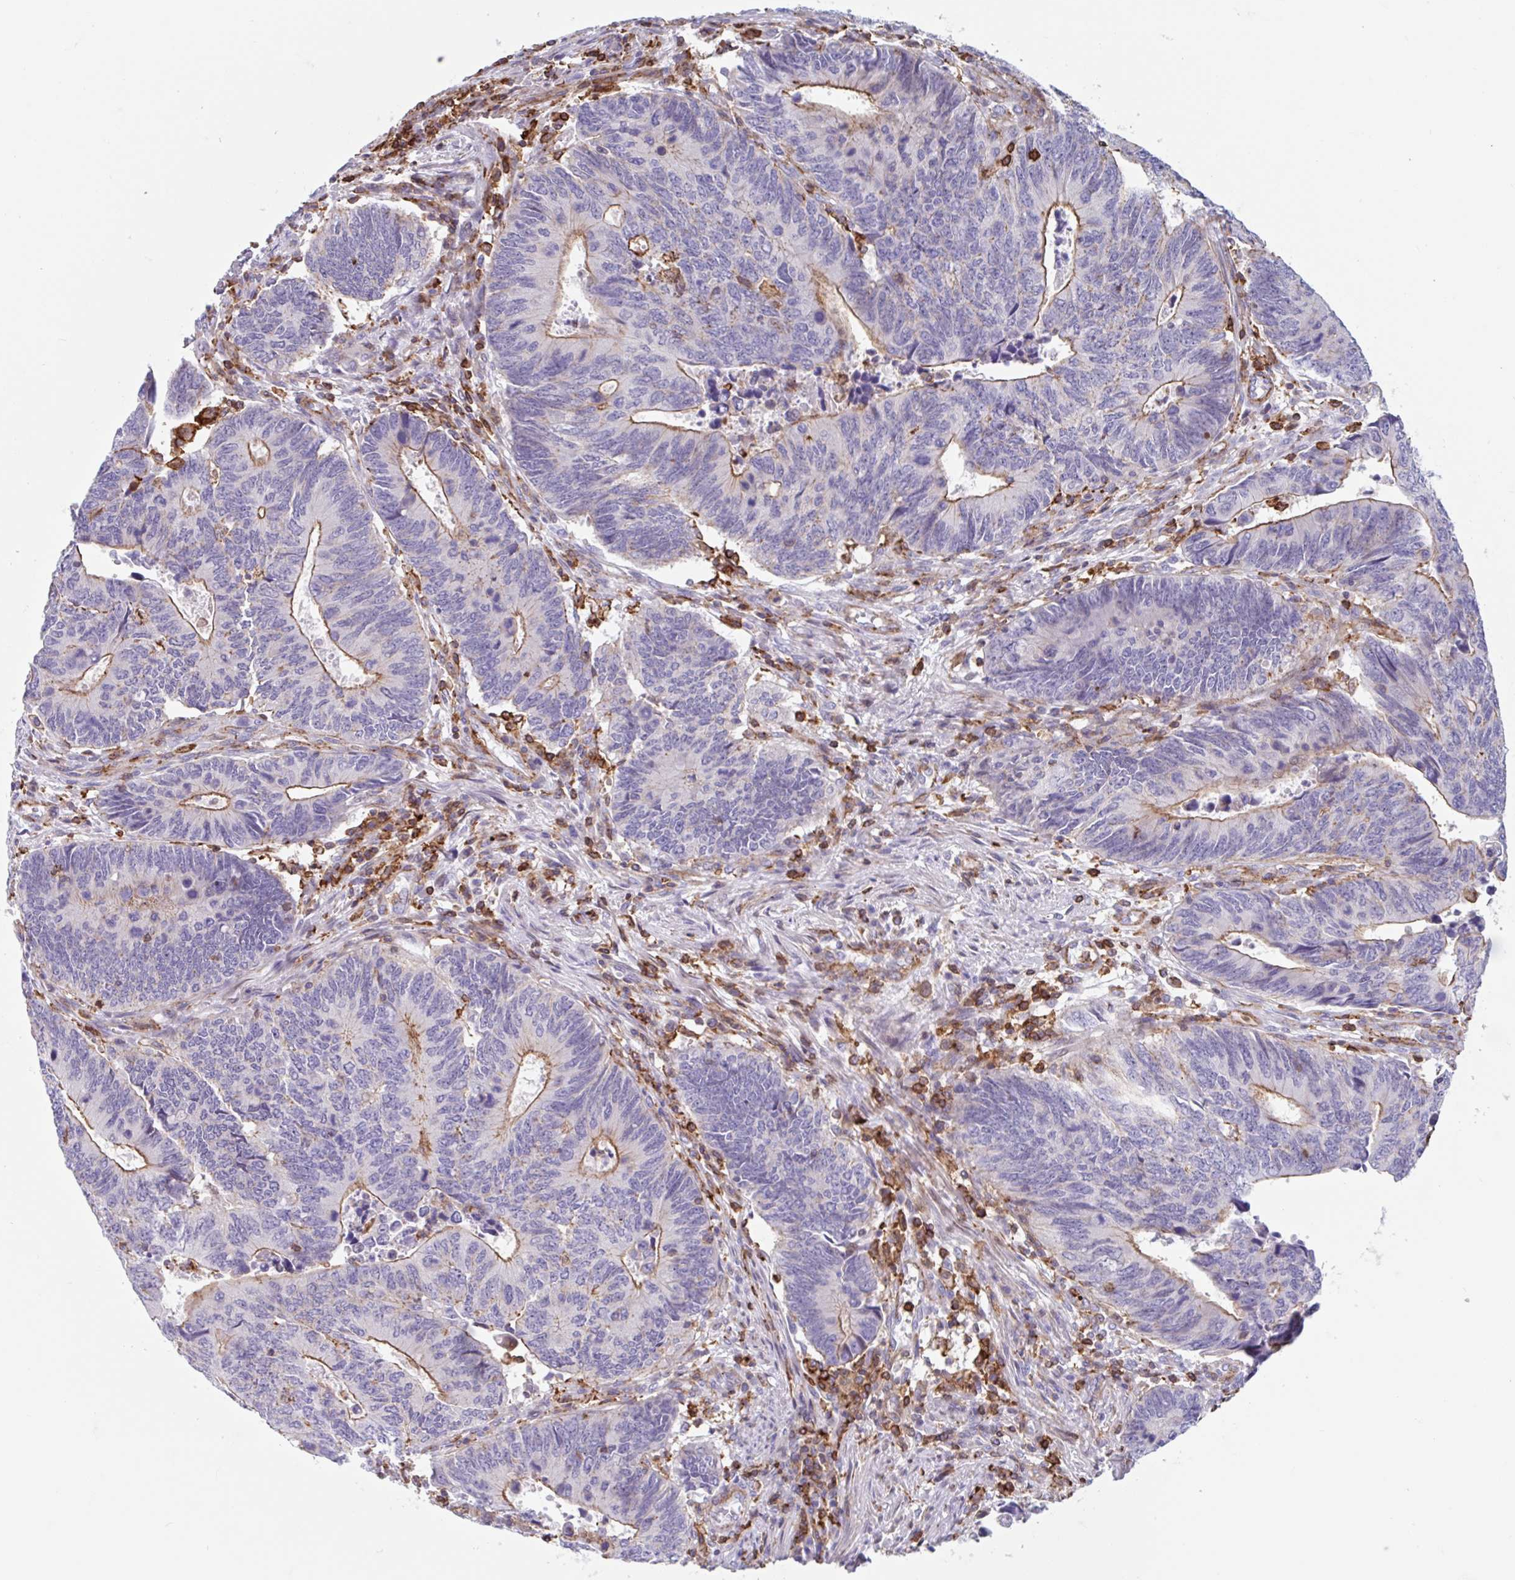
{"staining": {"intensity": "moderate", "quantity": "25%-75%", "location": "cytoplasmic/membranous"}, "tissue": "colorectal cancer", "cell_type": "Tumor cells", "image_type": "cancer", "snomed": [{"axis": "morphology", "description": "Adenocarcinoma, NOS"}, {"axis": "topography", "description": "Colon"}], "caption": "This is an image of immunohistochemistry (IHC) staining of colorectal cancer, which shows moderate expression in the cytoplasmic/membranous of tumor cells.", "gene": "EFHD1", "patient": {"sex": "male", "age": 87}}